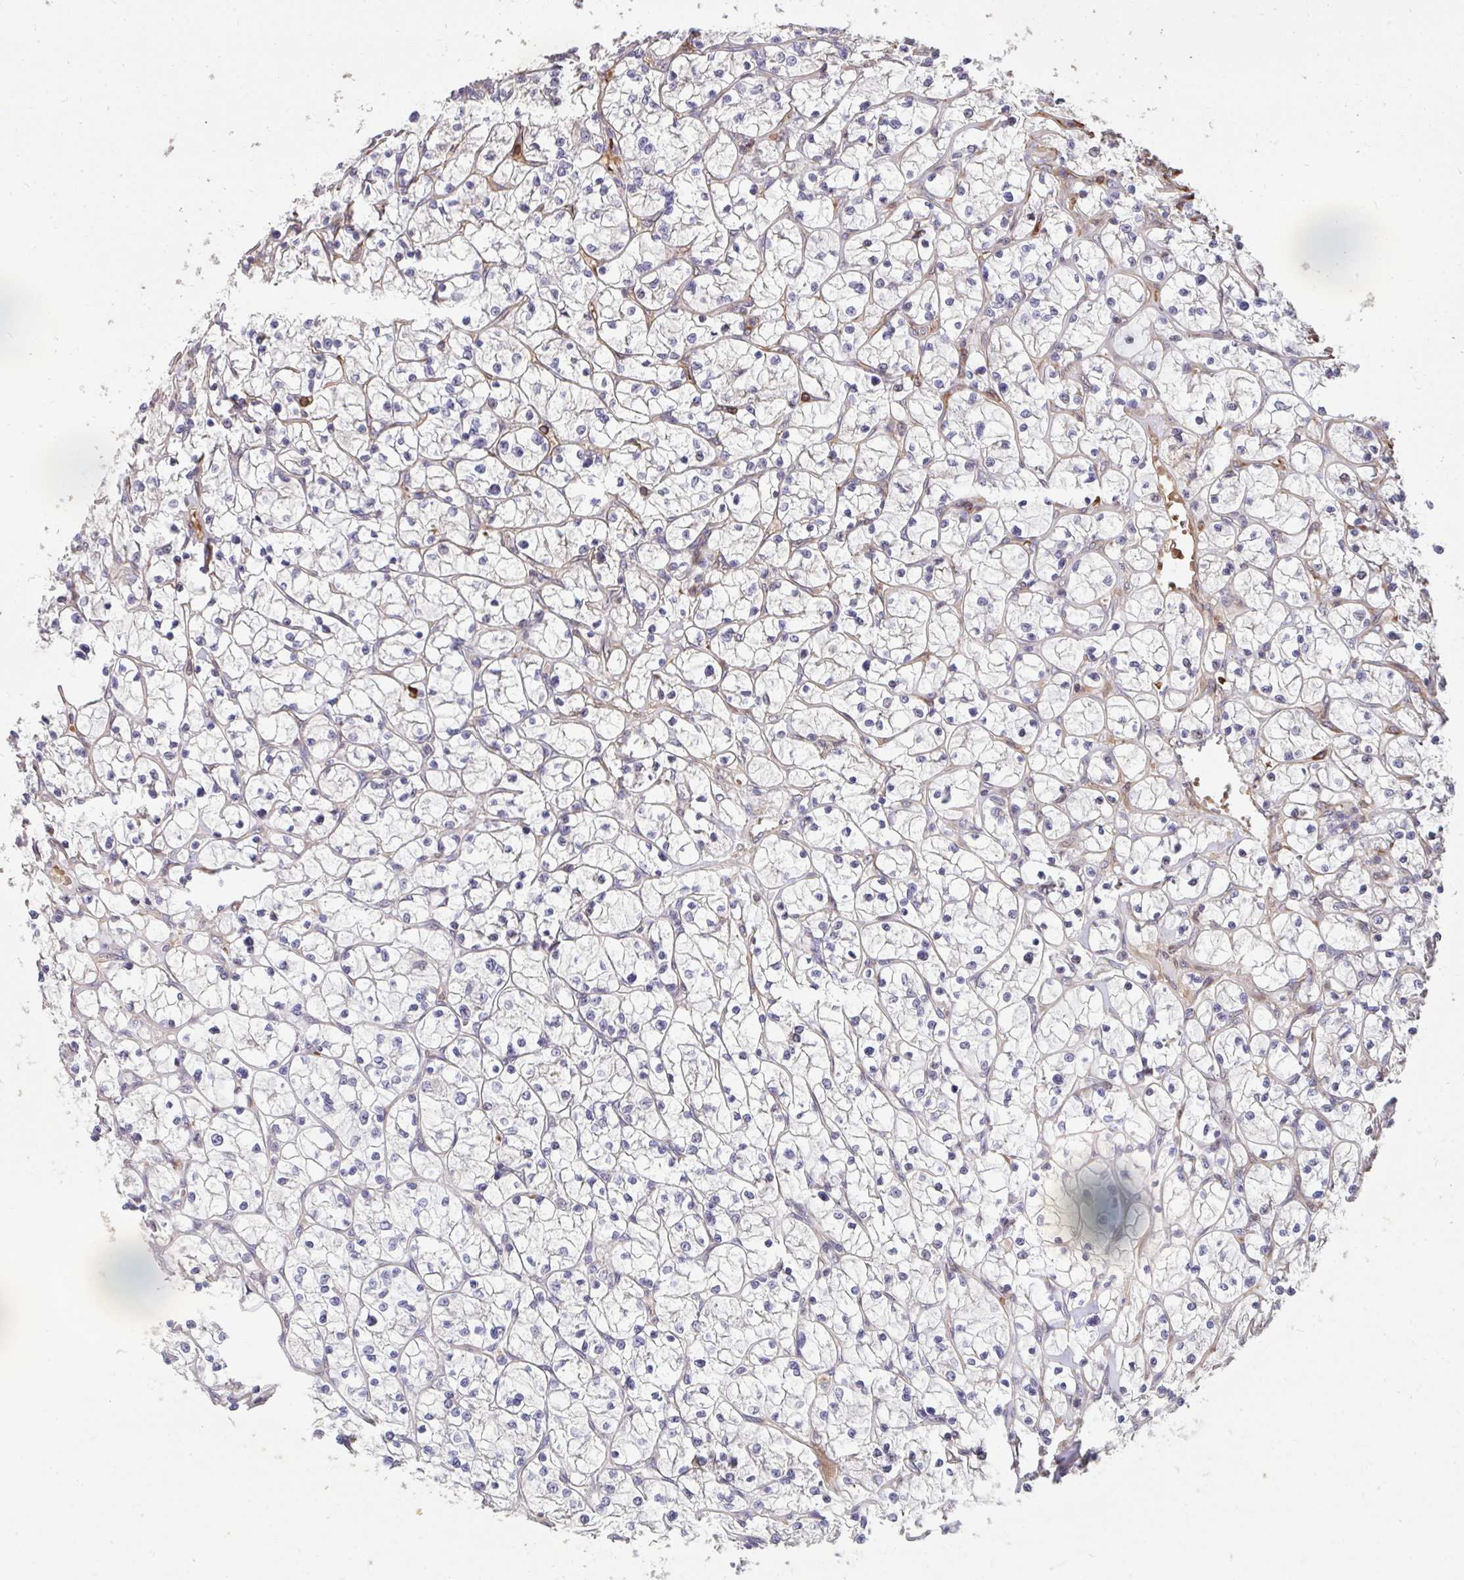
{"staining": {"intensity": "negative", "quantity": "none", "location": "none"}, "tissue": "renal cancer", "cell_type": "Tumor cells", "image_type": "cancer", "snomed": [{"axis": "morphology", "description": "Adenocarcinoma, NOS"}, {"axis": "topography", "description": "Kidney"}], "caption": "This is an IHC micrograph of renal cancer (adenocarcinoma). There is no expression in tumor cells.", "gene": "FIBCD1", "patient": {"sex": "female", "age": 64}}